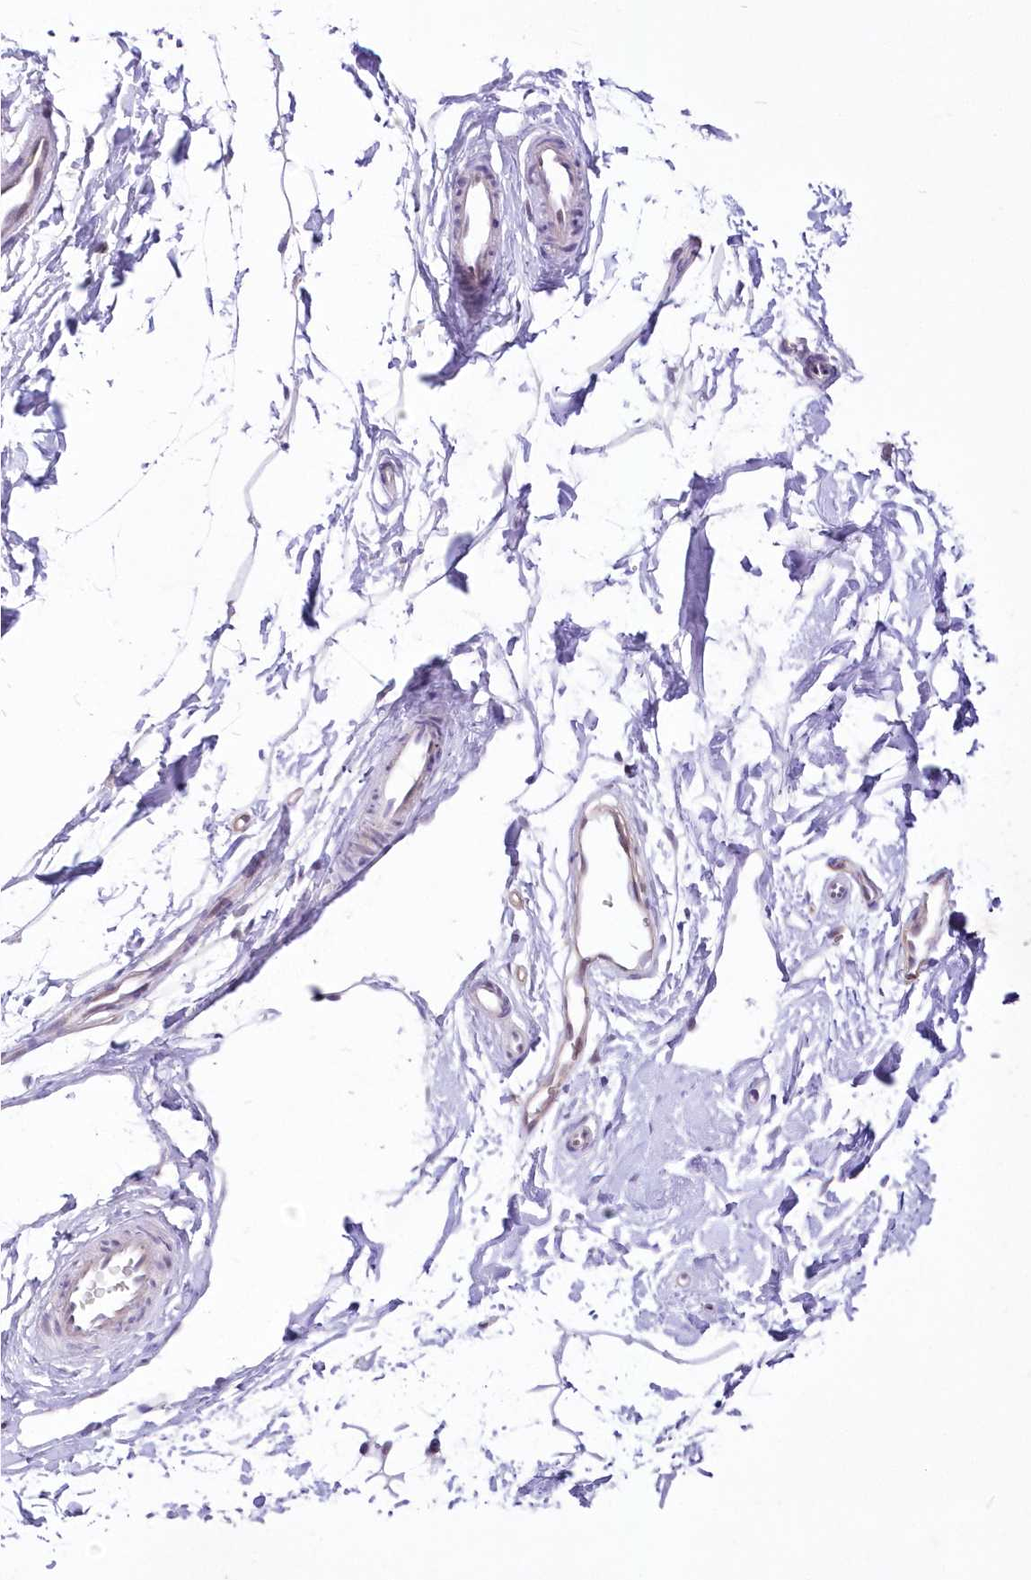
{"staining": {"intensity": "negative", "quantity": "none", "location": "none"}, "tissue": "adipose tissue", "cell_type": "Adipocytes", "image_type": "normal", "snomed": [{"axis": "morphology", "description": "Normal tissue, NOS"}, {"axis": "topography", "description": "Breast"}], "caption": "This is a photomicrograph of immunohistochemistry staining of benign adipose tissue, which shows no expression in adipocytes.", "gene": "NSUN2", "patient": {"sex": "female", "age": 23}}